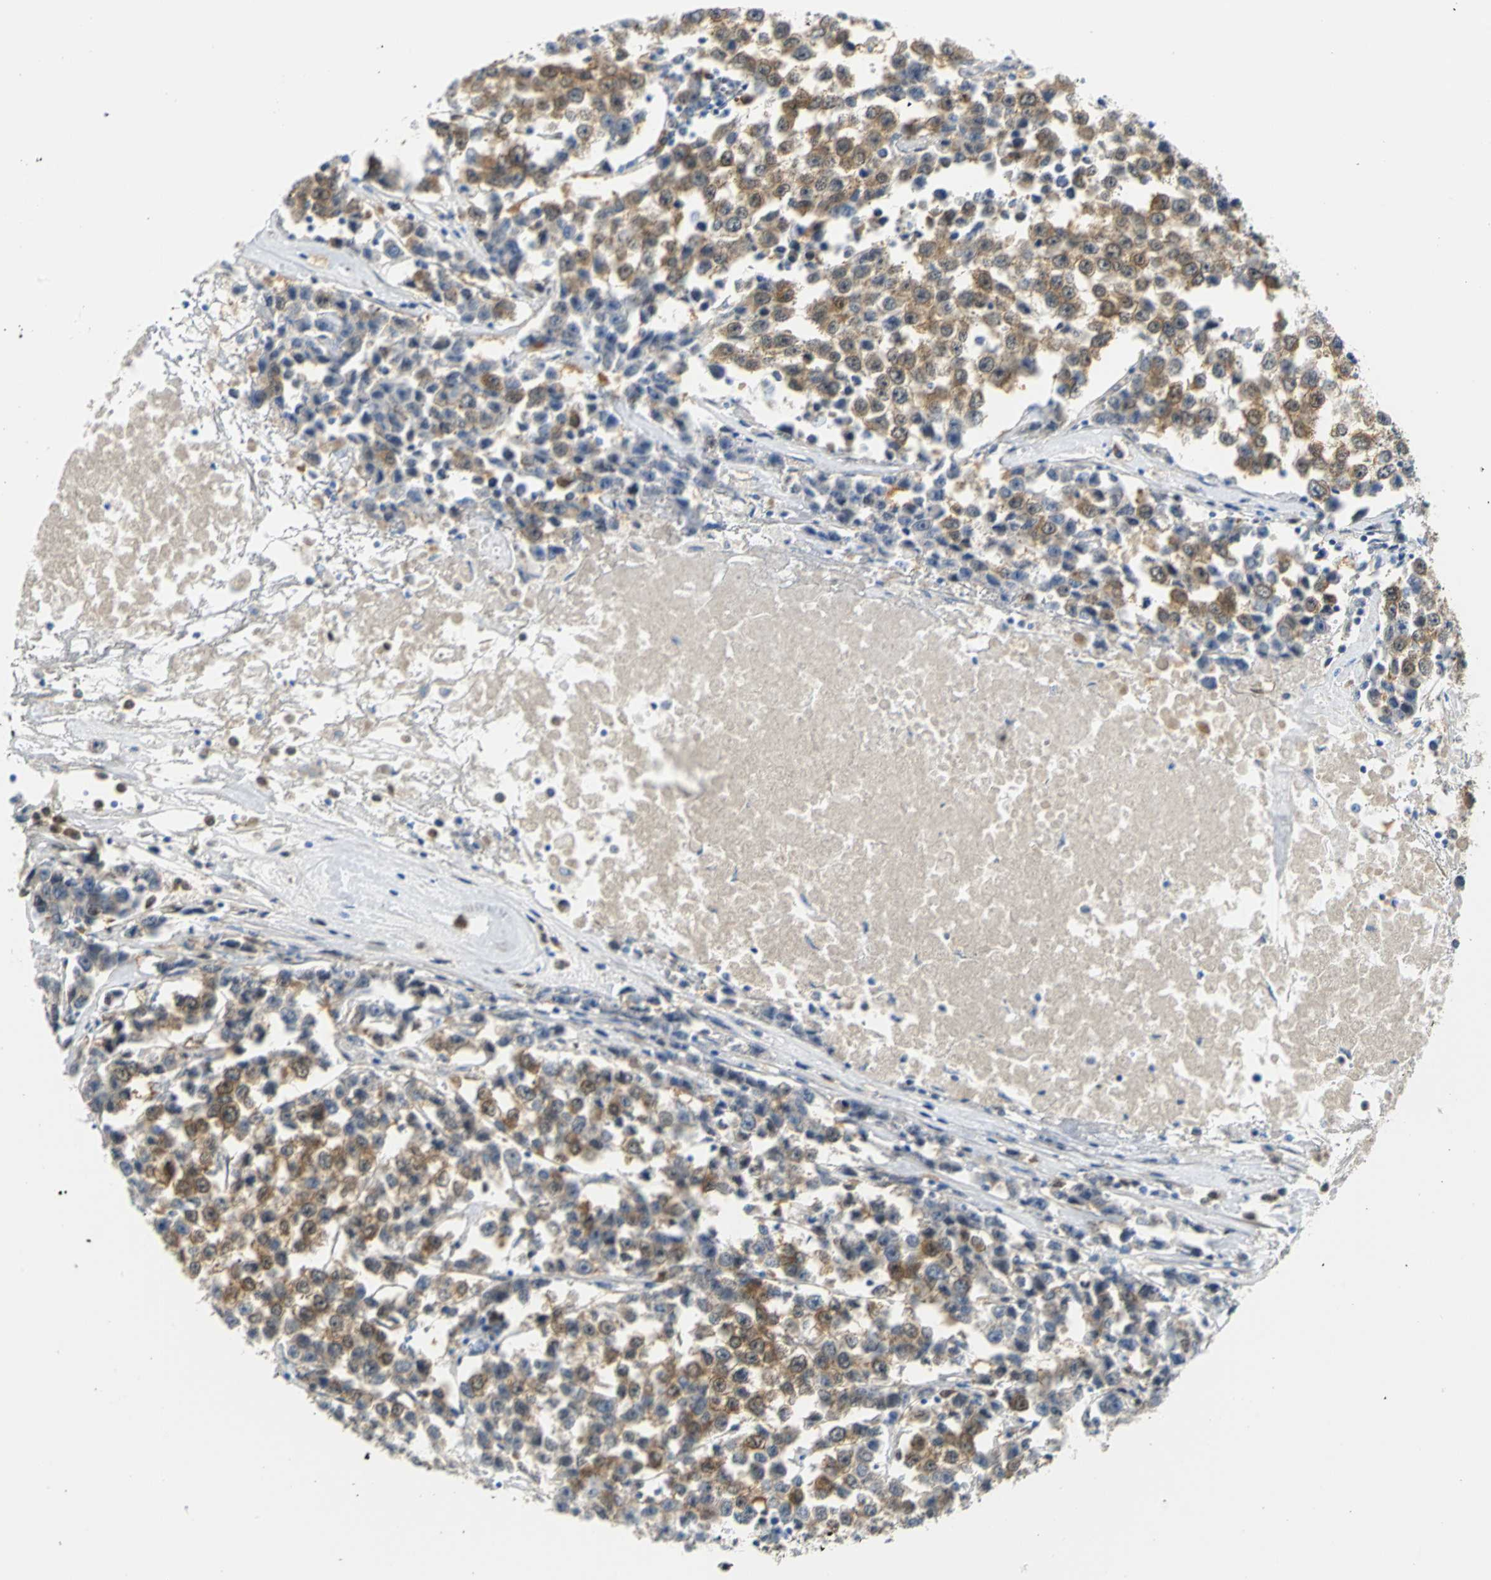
{"staining": {"intensity": "moderate", "quantity": ">75%", "location": "cytoplasmic/membranous"}, "tissue": "testis cancer", "cell_type": "Tumor cells", "image_type": "cancer", "snomed": [{"axis": "morphology", "description": "Seminoma, NOS"}, {"axis": "morphology", "description": "Carcinoma, Embryonal, NOS"}, {"axis": "topography", "description": "Testis"}], "caption": "The image shows staining of testis cancer (embryonal carcinoma), revealing moderate cytoplasmic/membranous protein positivity (brown color) within tumor cells.", "gene": "PGM3", "patient": {"sex": "male", "age": 52}}